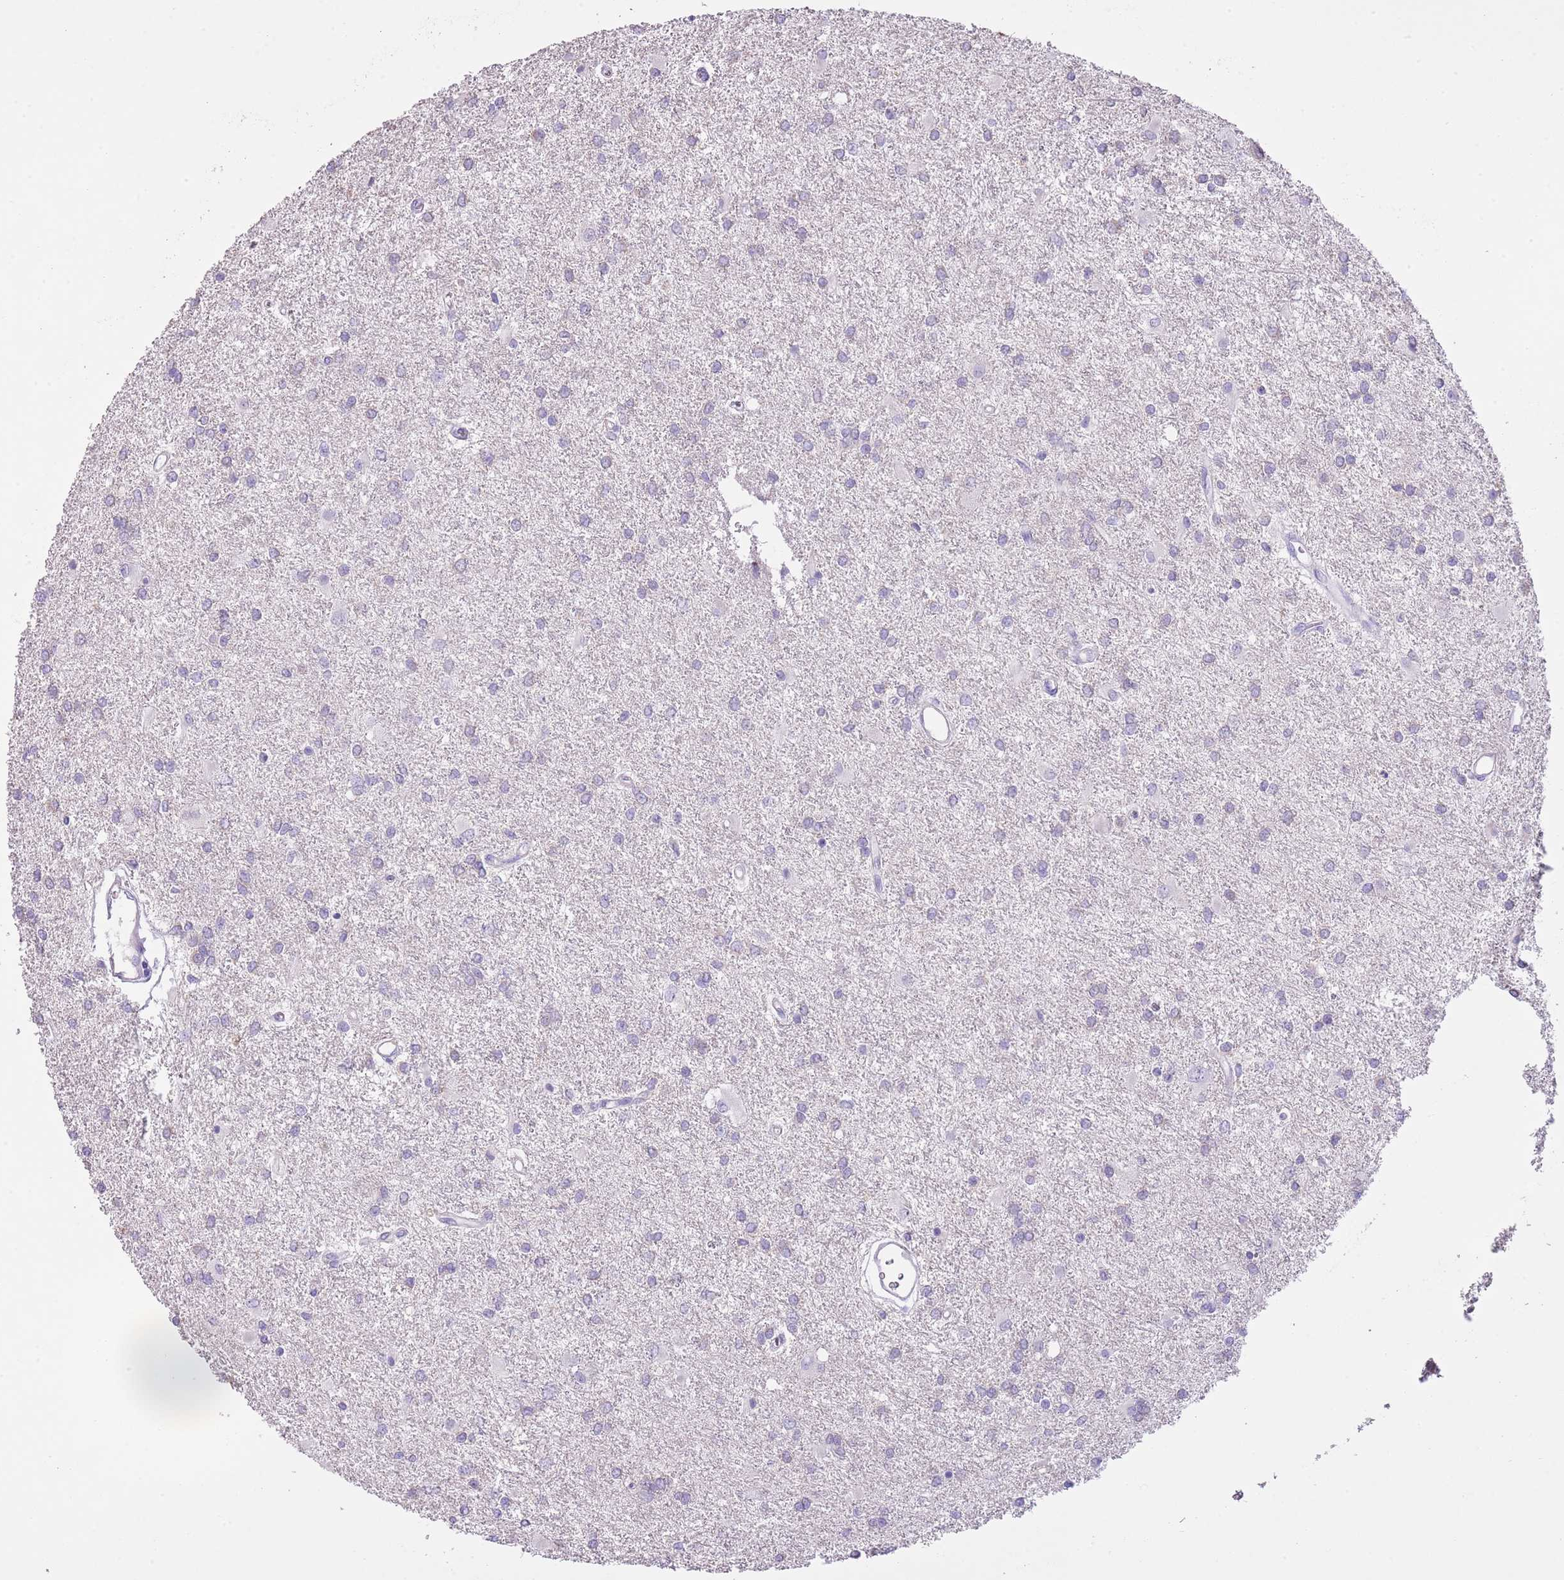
{"staining": {"intensity": "negative", "quantity": "none", "location": "none"}, "tissue": "glioma", "cell_type": "Tumor cells", "image_type": "cancer", "snomed": [{"axis": "morphology", "description": "Glioma, malignant, High grade"}, {"axis": "topography", "description": "Brain"}], "caption": "Photomicrograph shows no protein staining in tumor cells of malignant glioma (high-grade) tissue.", "gene": "CLEC2A", "patient": {"sex": "female", "age": 50}}